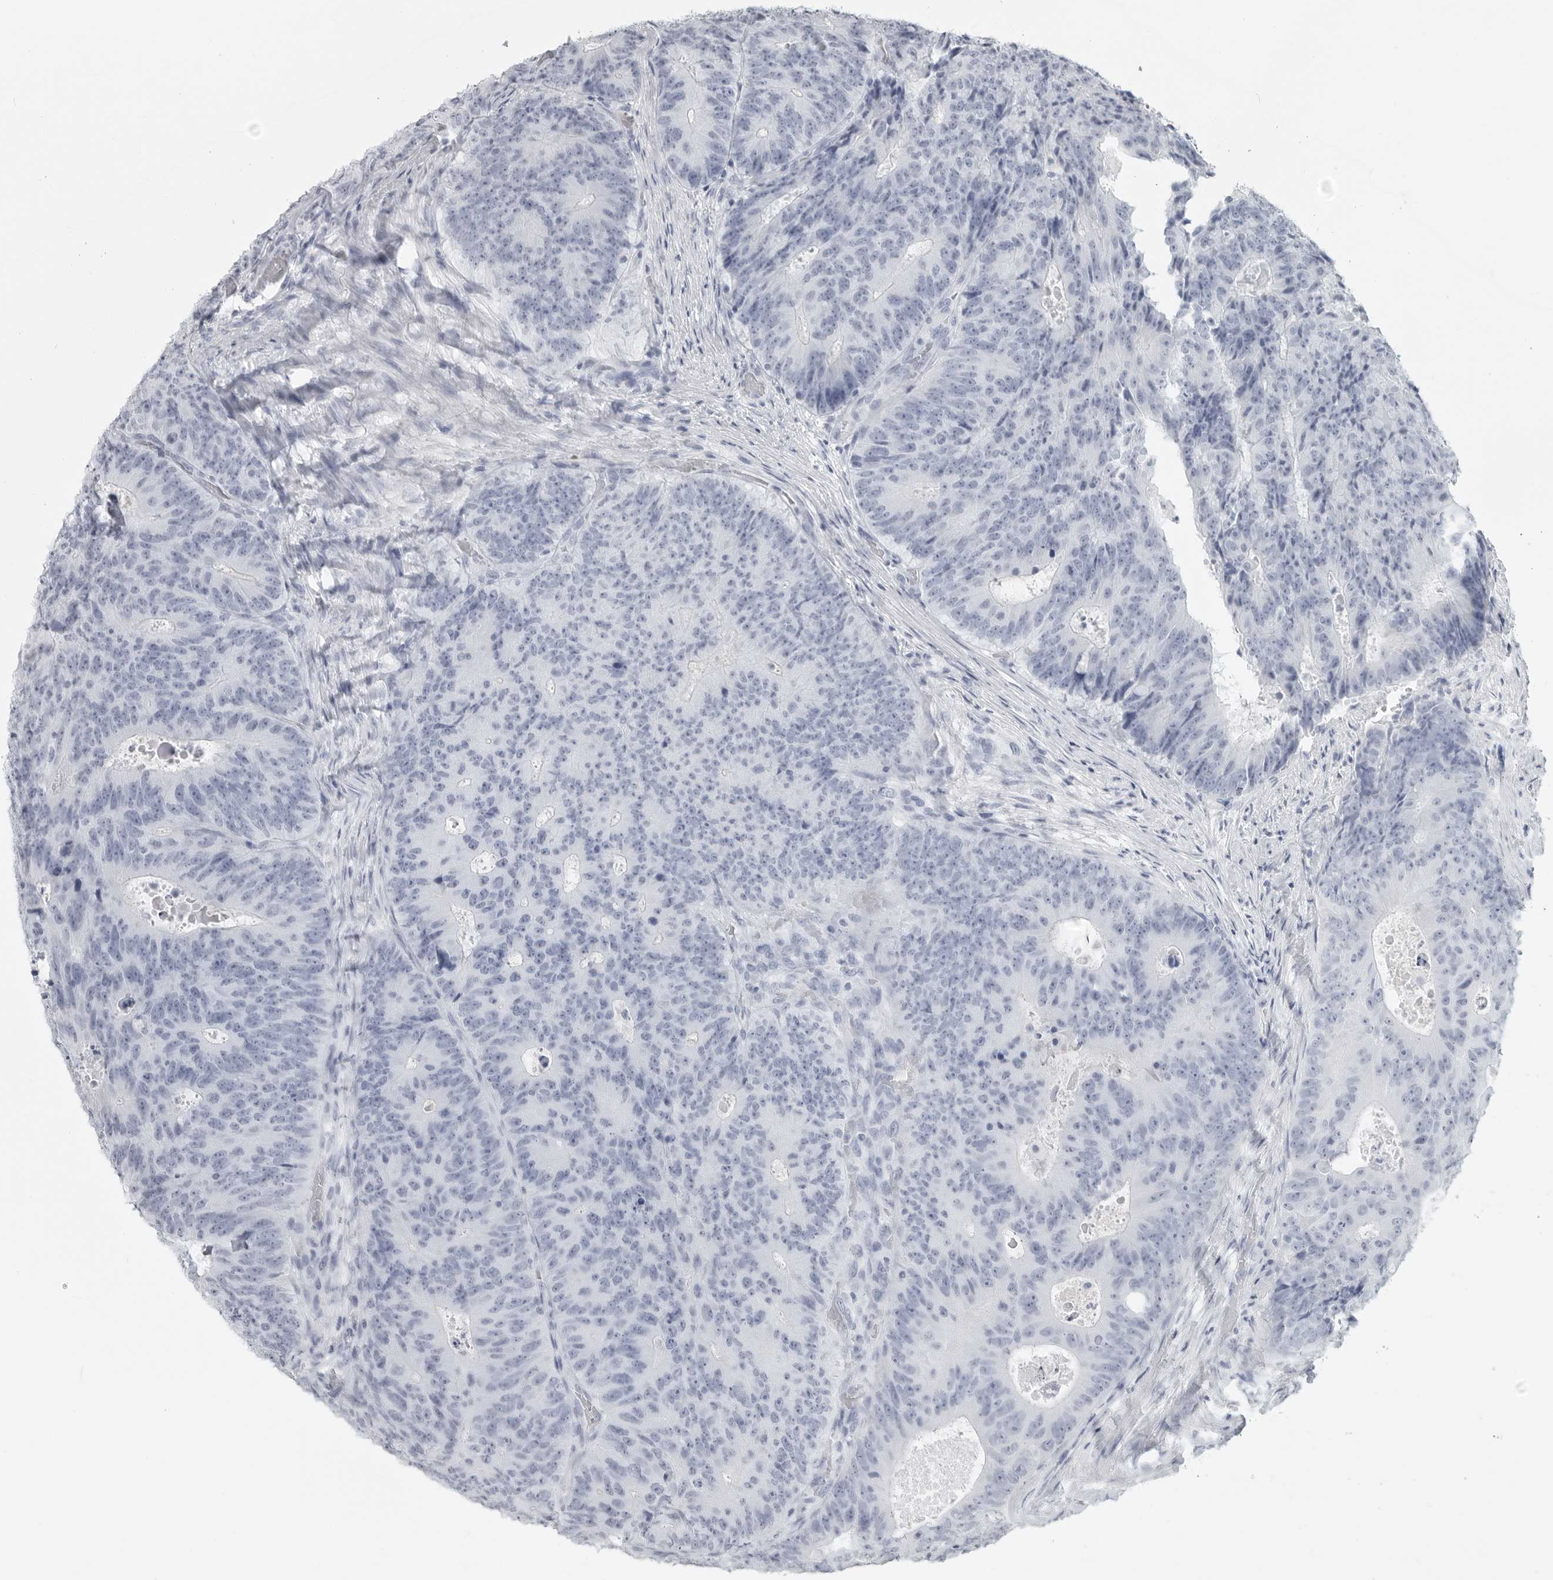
{"staining": {"intensity": "negative", "quantity": "none", "location": "none"}, "tissue": "colorectal cancer", "cell_type": "Tumor cells", "image_type": "cancer", "snomed": [{"axis": "morphology", "description": "Adenocarcinoma, NOS"}, {"axis": "topography", "description": "Colon"}], "caption": "Immunohistochemistry photomicrograph of colorectal cancer (adenocarcinoma) stained for a protein (brown), which shows no positivity in tumor cells.", "gene": "LY6D", "patient": {"sex": "male", "age": 87}}